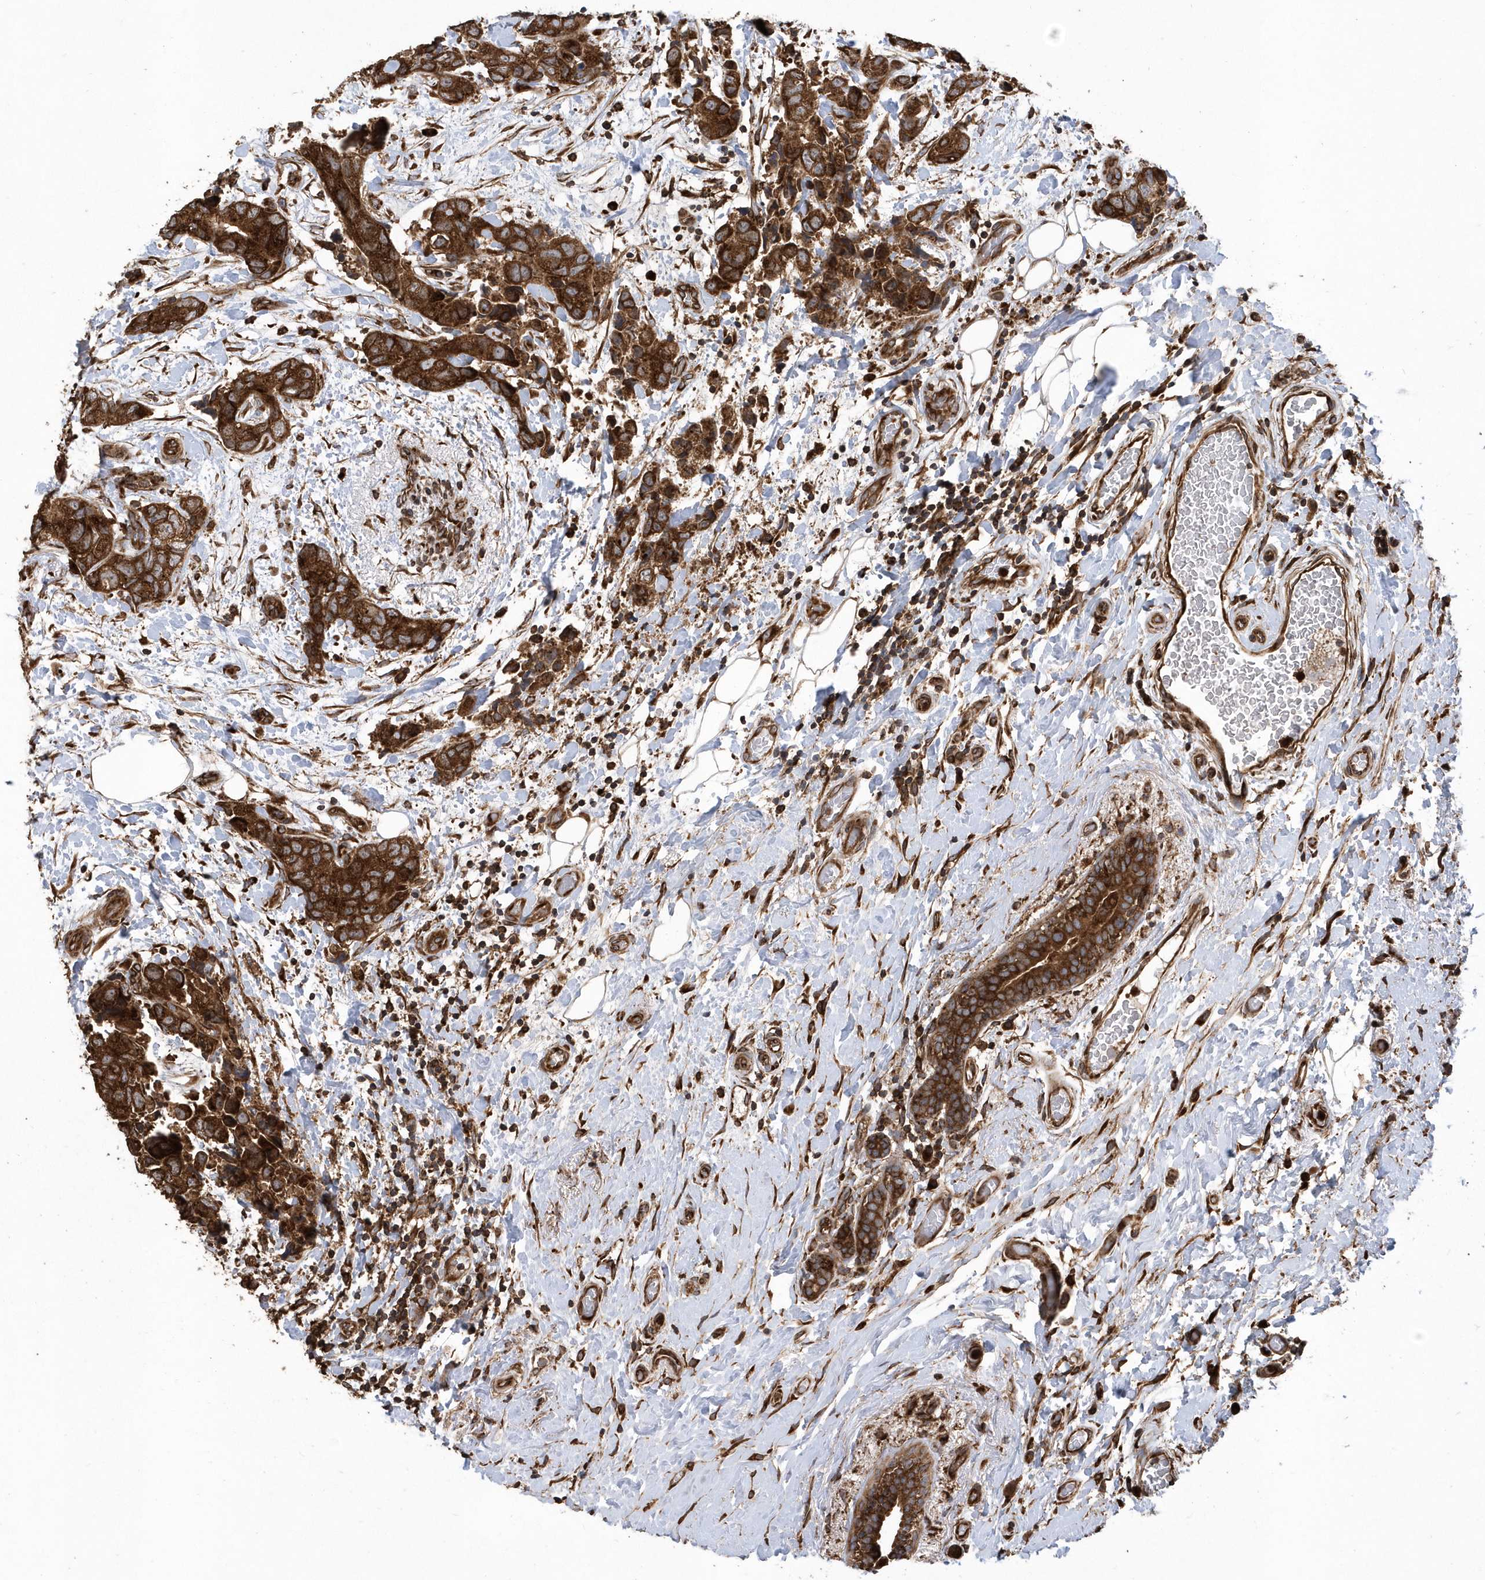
{"staining": {"intensity": "strong", "quantity": ">75%", "location": "cytoplasmic/membranous"}, "tissue": "breast cancer", "cell_type": "Tumor cells", "image_type": "cancer", "snomed": [{"axis": "morphology", "description": "Duct carcinoma"}, {"axis": "topography", "description": "Breast"}], "caption": "Immunohistochemical staining of breast cancer displays strong cytoplasmic/membranous protein positivity in approximately >75% of tumor cells.", "gene": "WASHC5", "patient": {"sex": "female", "age": 62}}